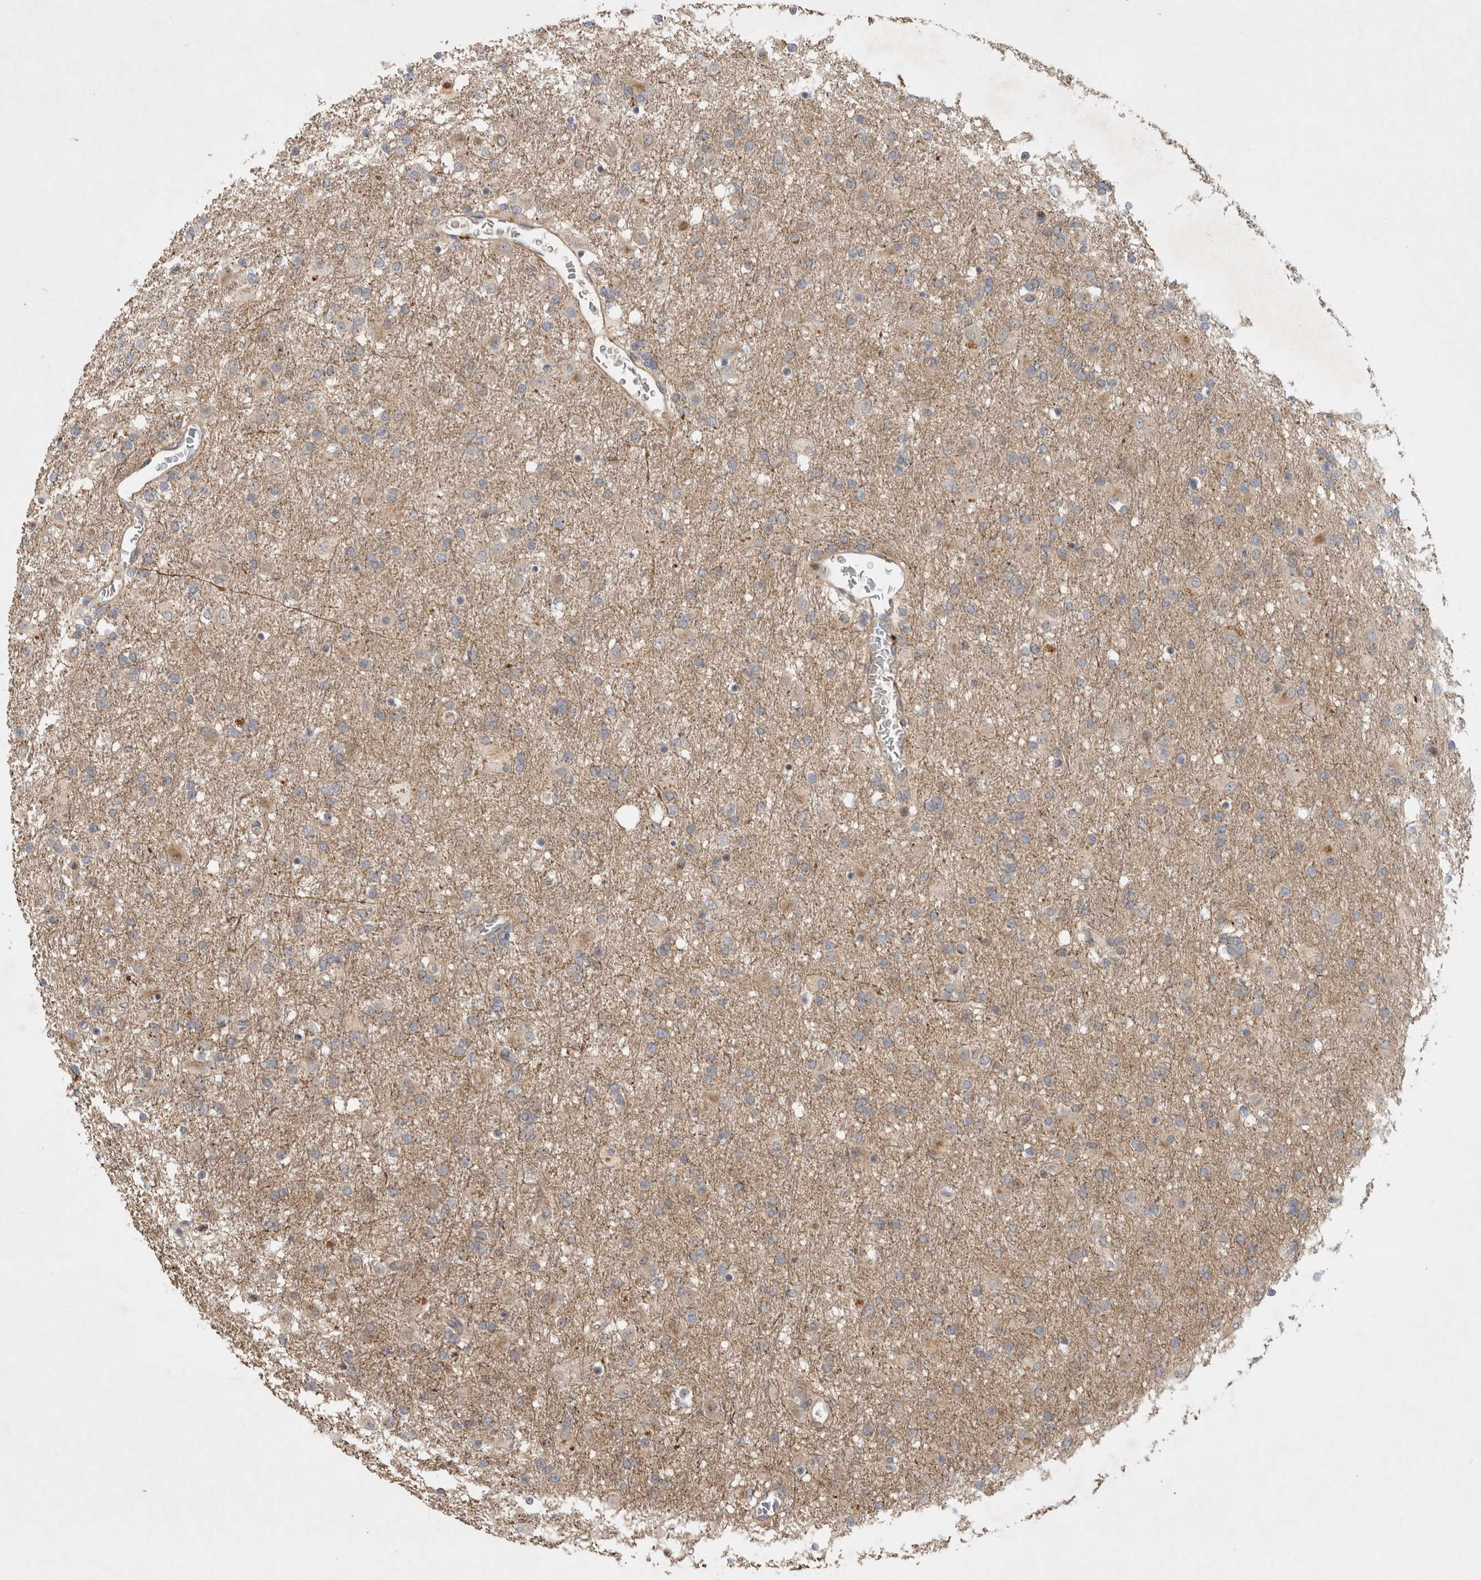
{"staining": {"intensity": "weak", "quantity": "<25%", "location": "cytoplasmic/membranous"}, "tissue": "glioma", "cell_type": "Tumor cells", "image_type": "cancer", "snomed": [{"axis": "morphology", "description": "Glioma, malignant, Low grade"}, {"axis": "topography", "description": "Brain"}], "caption": "IHC micrograph of neoplastic tissue: glioma stained with DAB (3,3'-diaminobenzidine) exhibits no significant protein staining in tumor cells.", "gene": "INSRR", "patient": {"sex": "male", "age": 65}}